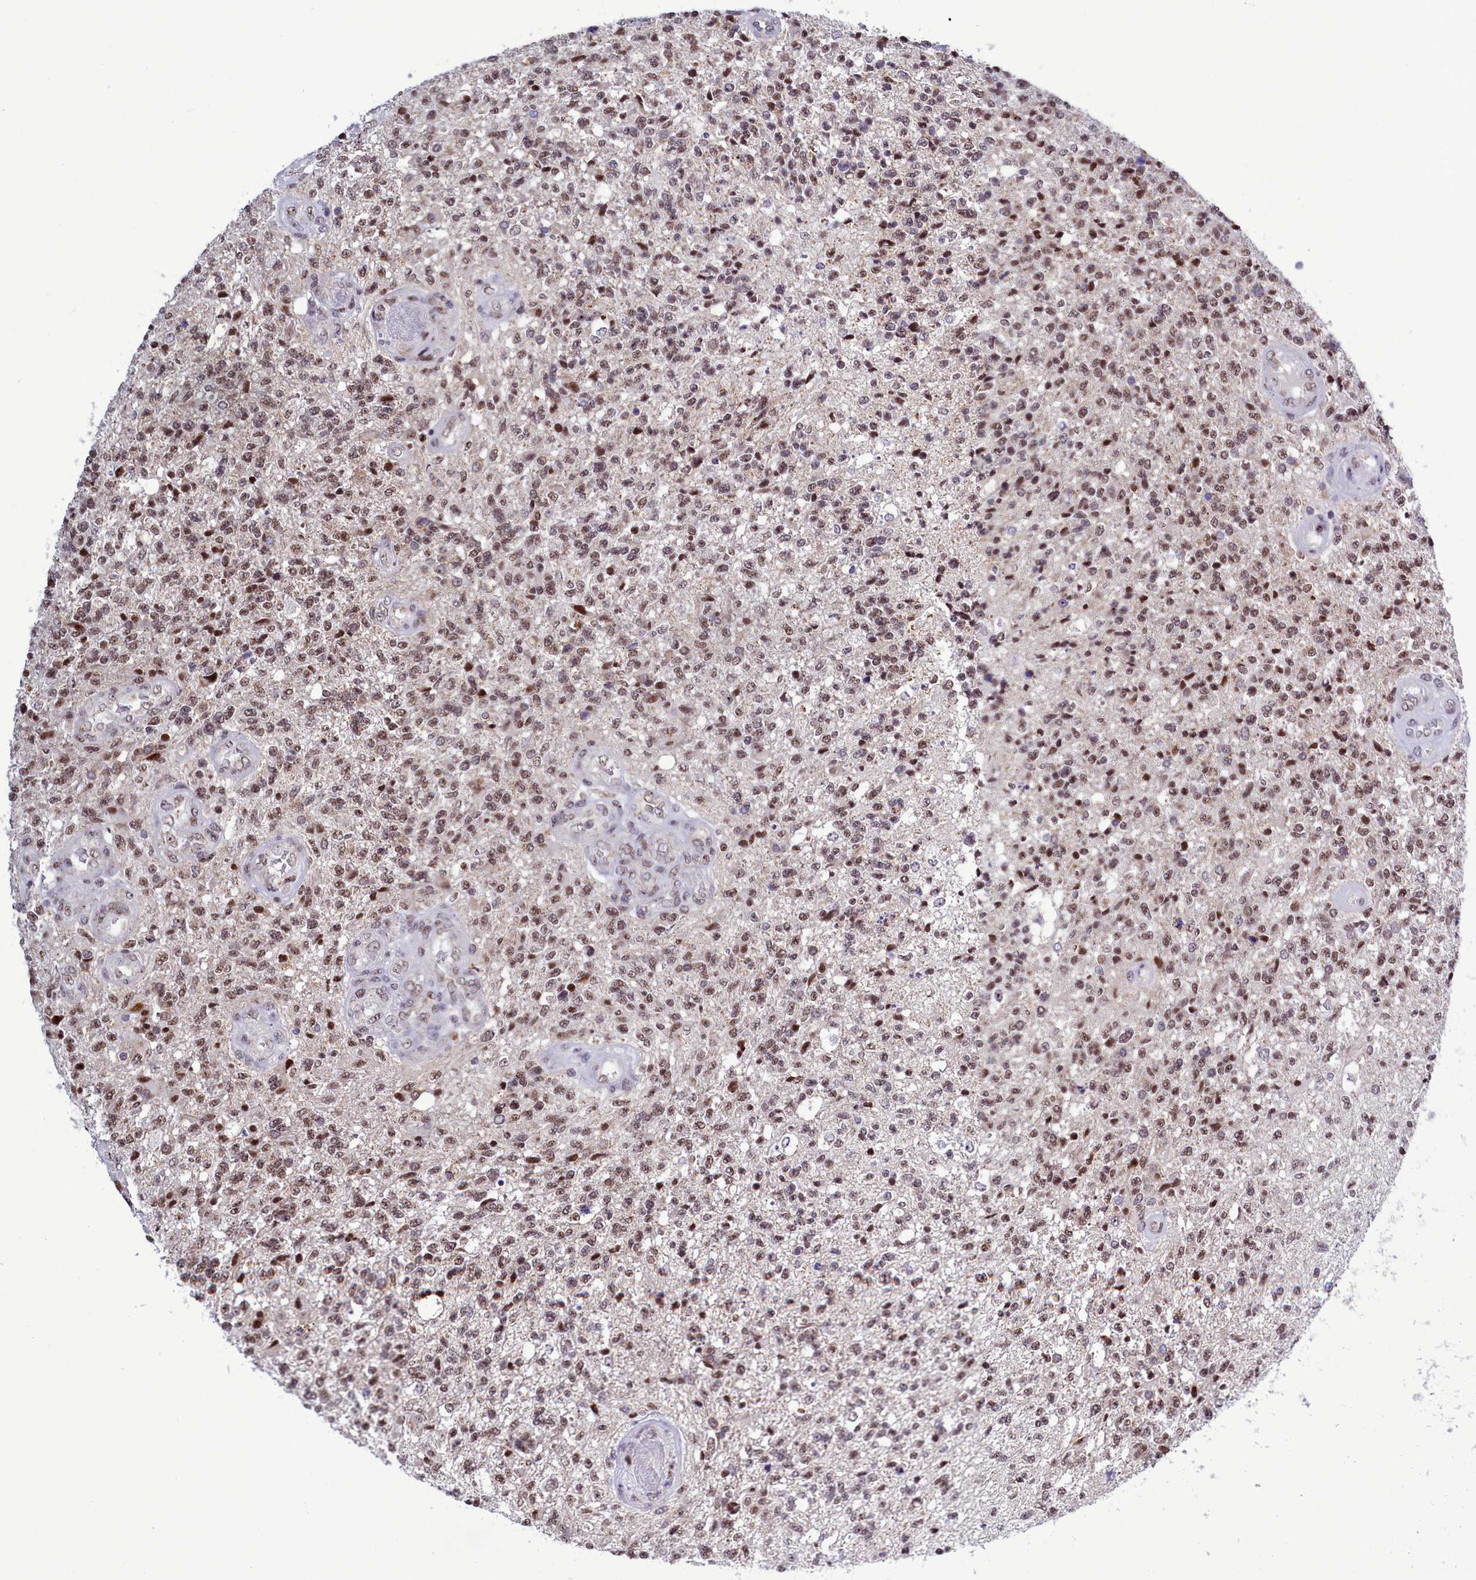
{"staining": {"intensity": "moderate", "quantity": ">75%", "location": "nuclear"}, "tissue": "glioma", "cell_type": "Tumor cells", "image_type": "cancer", "snomed": [{"axis": "morphology", "description": "Glioma, malignant, High grade"}, {"axis": "topography", "description": "Brain"}], "caption": "Immunohistochemical staining of human malignant glioma (high-grade) displays medium levels of moderate nuclear staining in approximately >75% of tumor cells.", "gene": "POM121L2", "patient": {"sex": "male", "age": 56}}